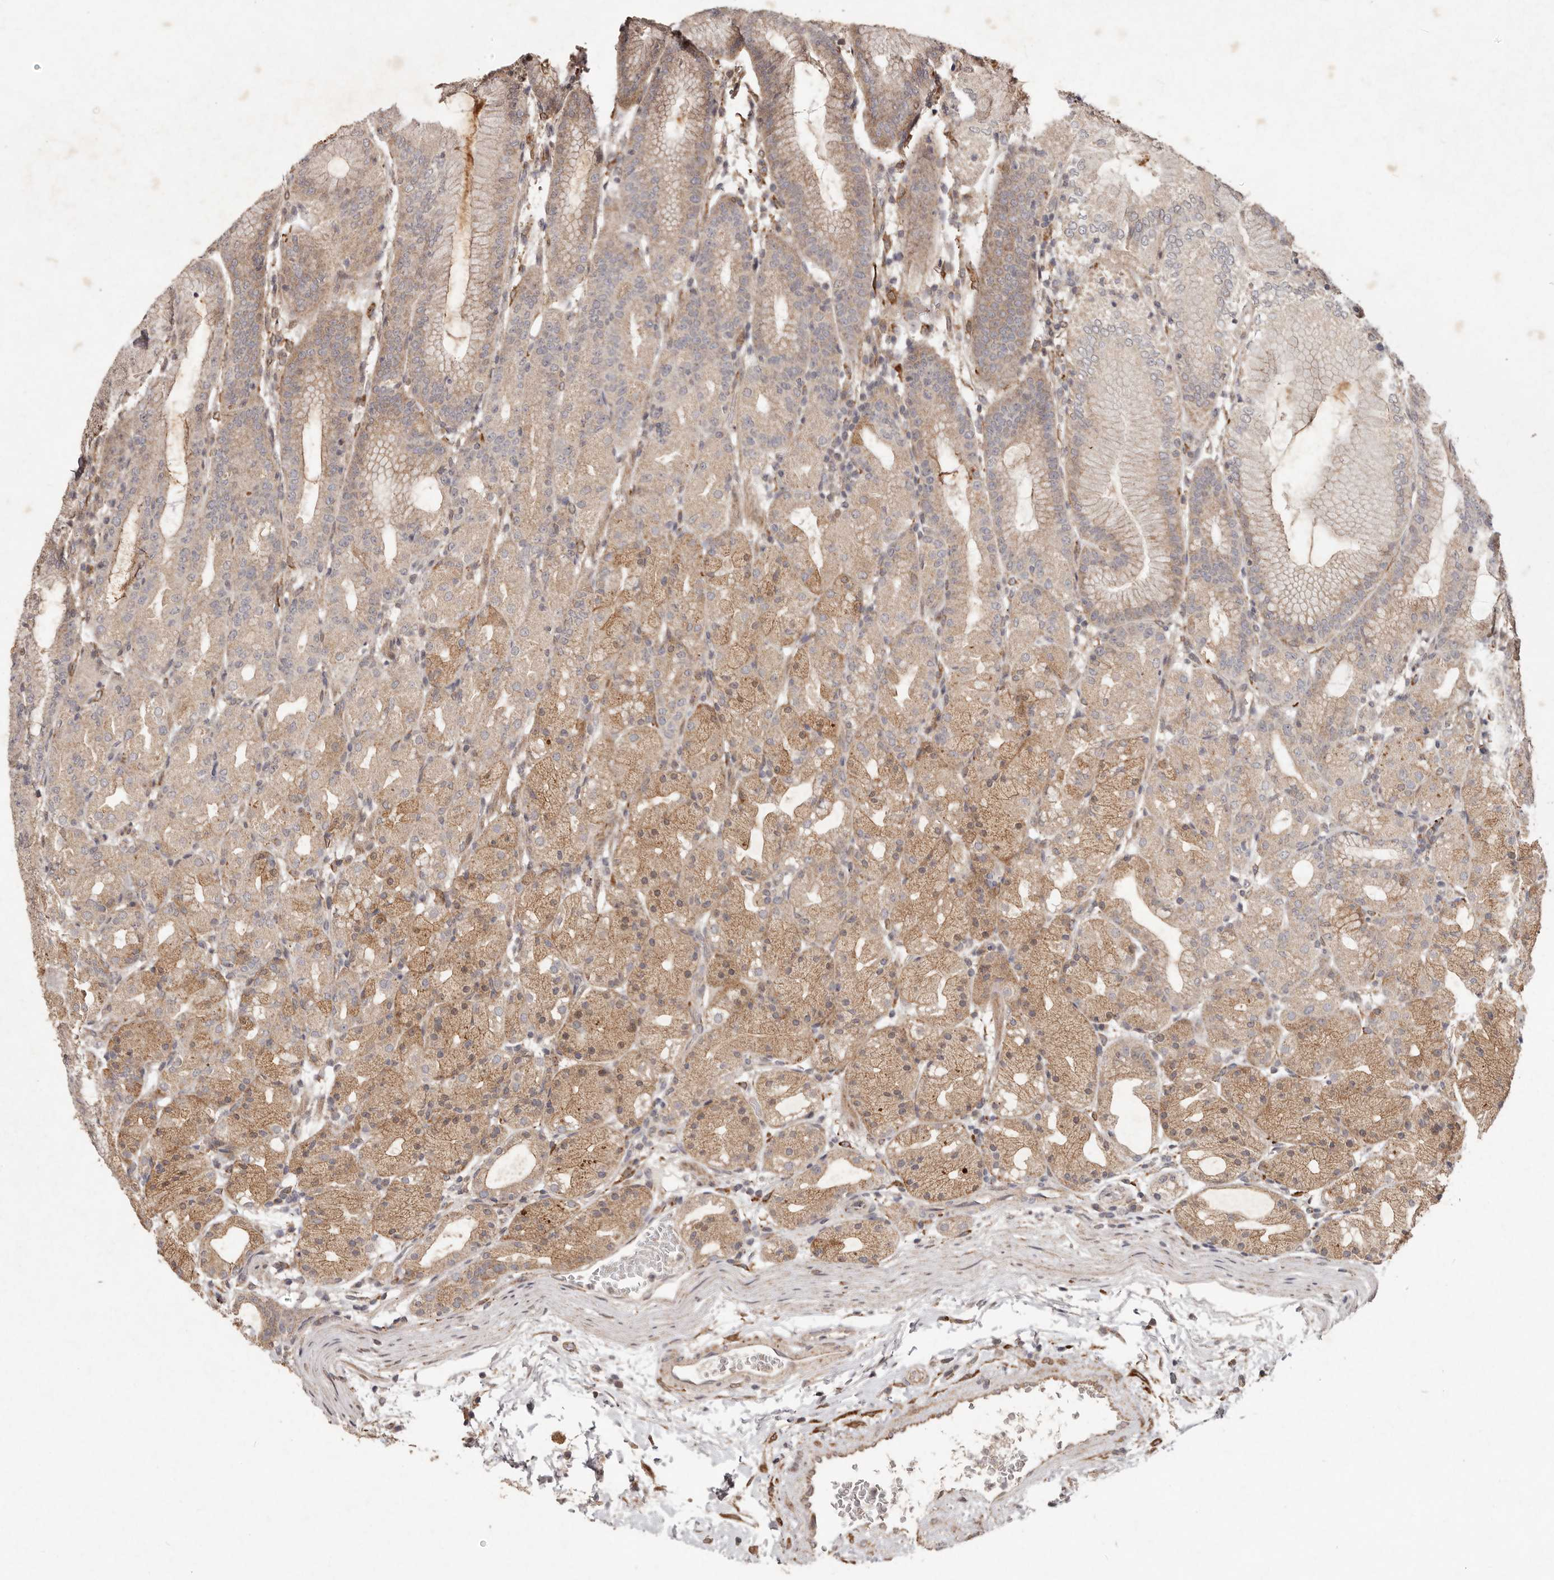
{"staining": {"intensity": "moderate", "quantity": "25%-75%", "location": "cytoplasmic/membranous"}, "tissue": "stomach", "cell_type": "Glandular cells", "image_type": "normal", "snomed": [{"axis": "morphology", "description": "Normal tissue, NOS"}, {"axis": "topography", "description": "Stomach, upper"}], "caption": "Protein staining of unremarkable stomach demonstrates moderate cytoplasmic/membranous positivity in about 25%-75% of glandular cells. (DAB = brown stain, brightfield microscopy at high magnification).", "gene": "PLOD2", "patient": {"sex": "male", "age": 48}}